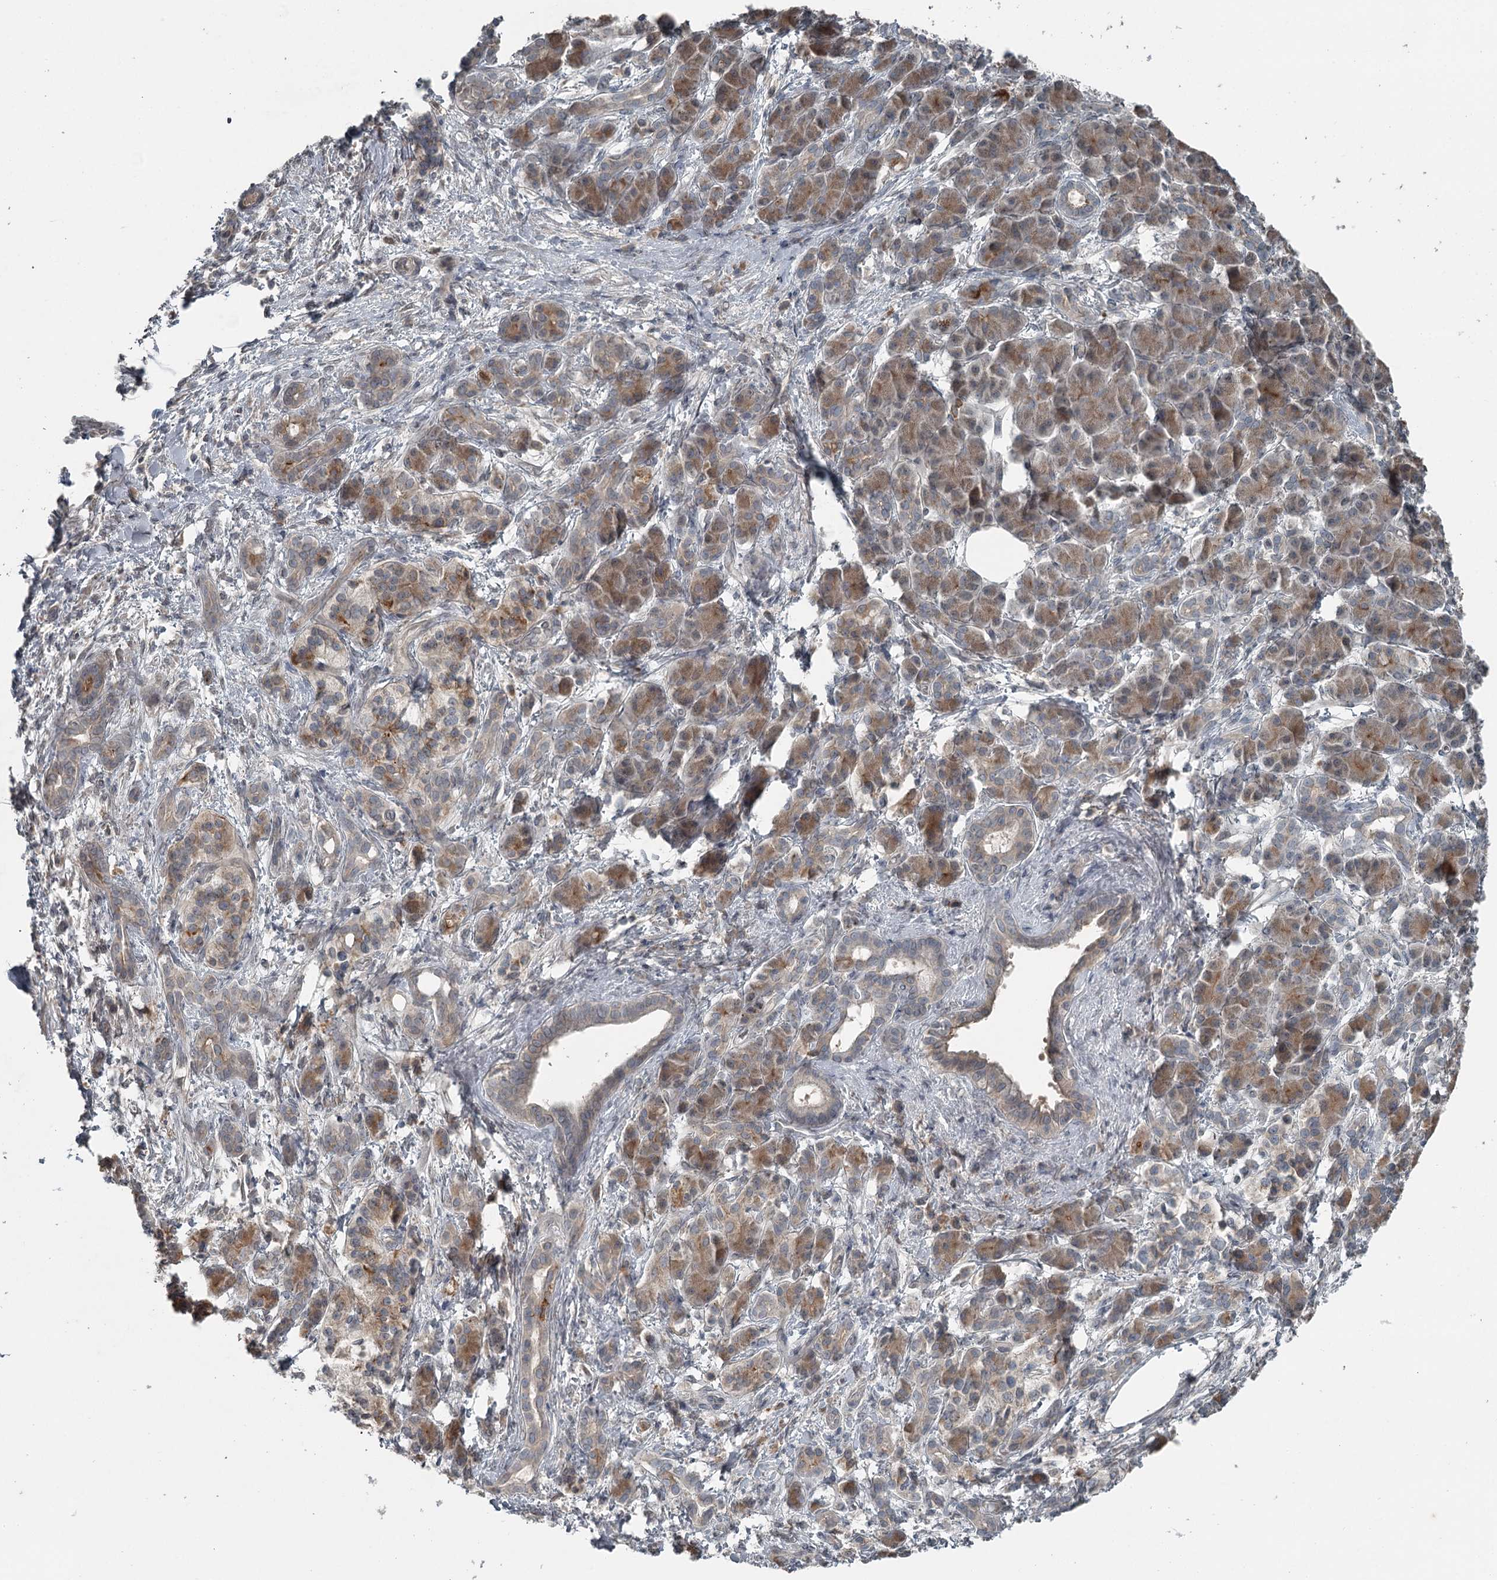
{"staining": {"intensity": "negative", "quantity": "none", "location": "none"}, "tissue": "pancreatic cancer", "cell_type": "Tumor cells", "image_type": "cancer", "snomed": [{"axis": "morphology", "description": "Adenocarcinoma, NOS"}, {"axis": "topography", "description": "Pancreas"}], "caption": "An image of human adenocarcinoma (pancreatic) is negative for staining in tumor cells.", "gene": "SLC39A8", "patient": {"sex": "female", "age": 55}}